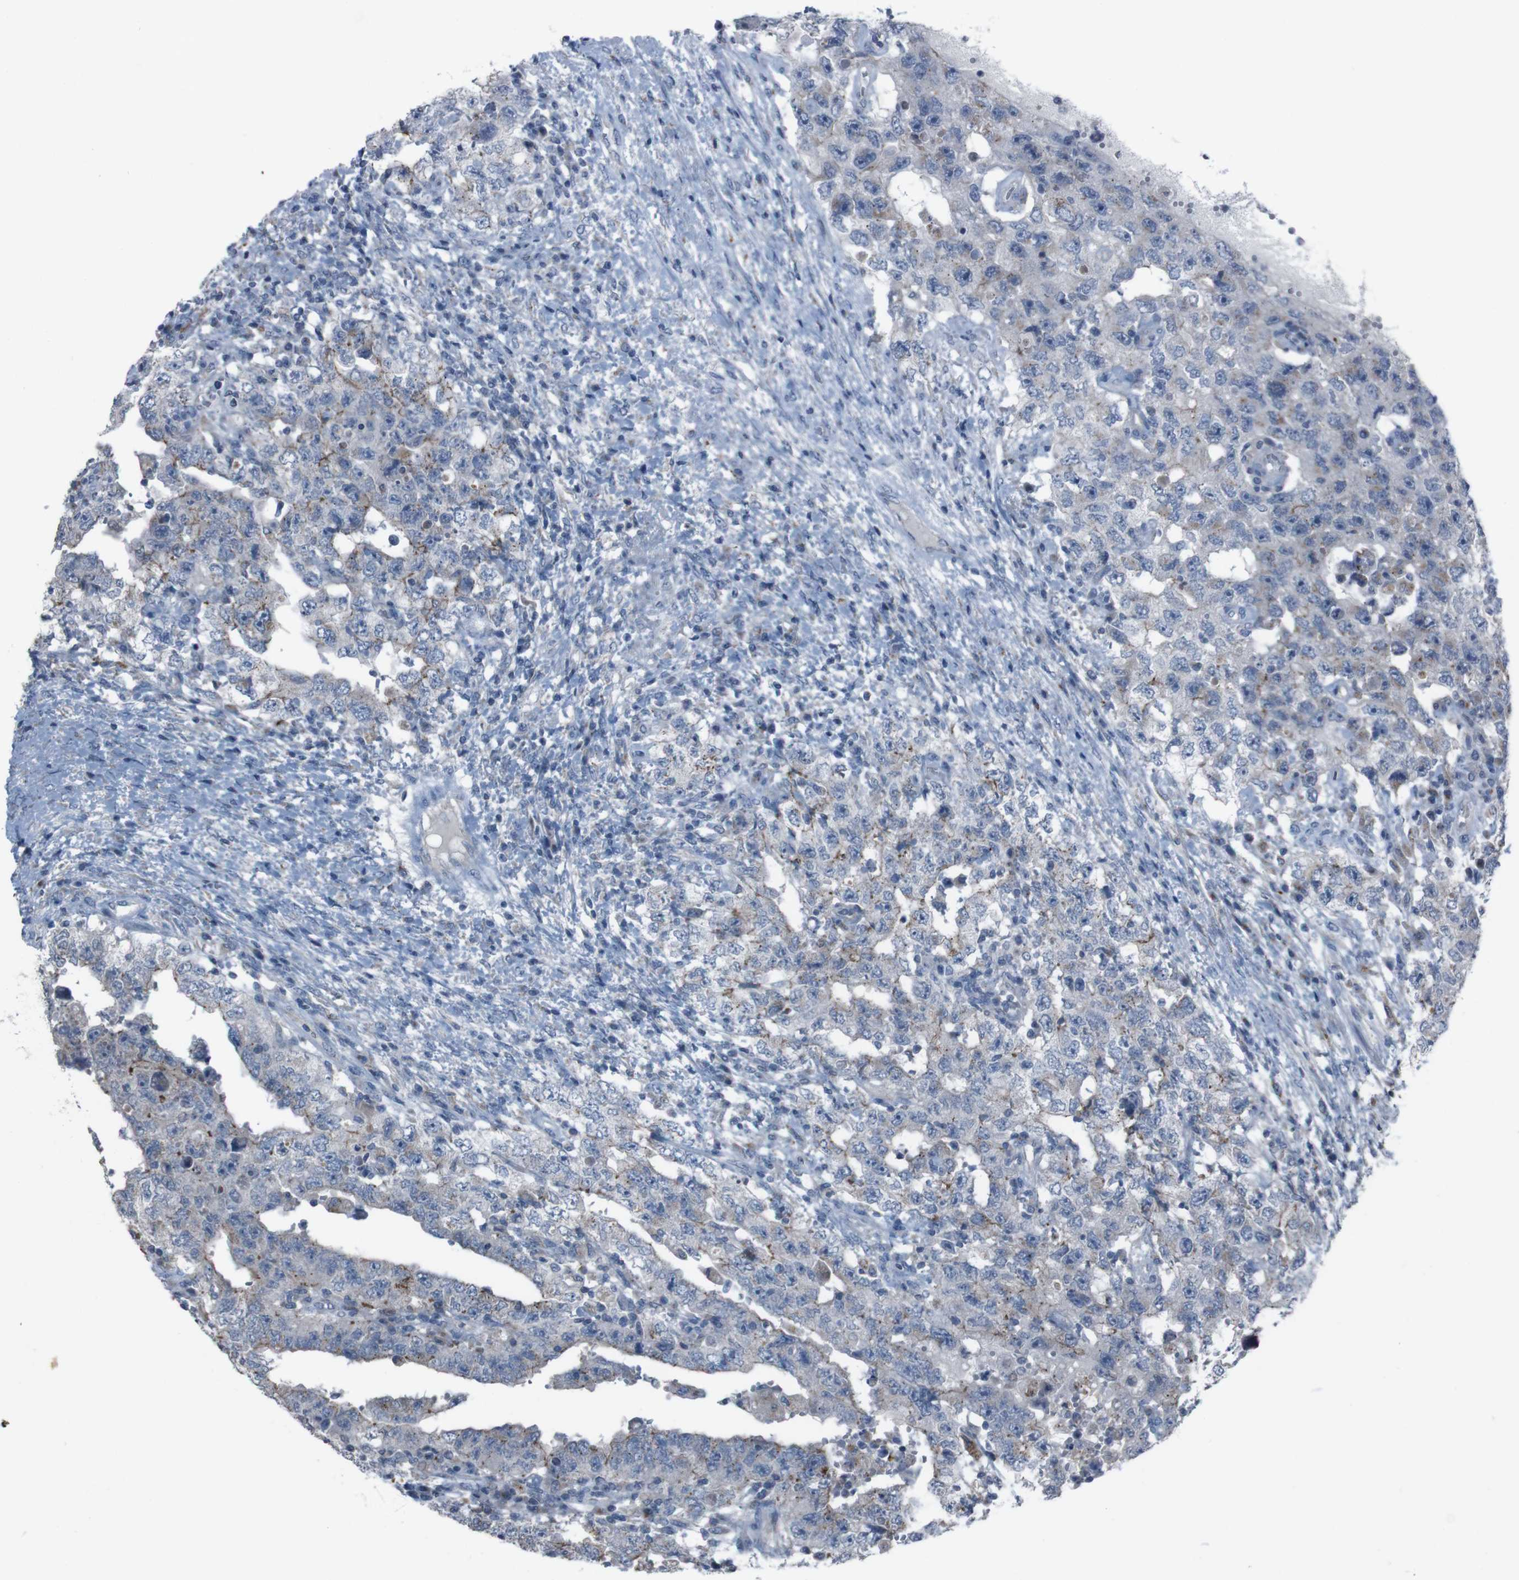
{"staining": {"intensity": "moderate", "quantity": "<25%", "location": "cytoplasmic/membranous"}, "tissue": "testis cancer", "cell_type": "Tumor cells", "image_type": "cancer", "snomed": [{"axis": "morphology", "description": "Carcinoma, Embryonal, NOS"}, {"axis": "topography", "description": "Testis"}], "caption": "Embryonal carcinoma (testis) stained for a protein shows moderate cytoplasmic/membranous positivity in tumor cells. Ihc stains the protein of interest in brown and the nuclei are stained blue.", "gene": "EFNA5", "patient": {"sex": "male", "age": 26}}